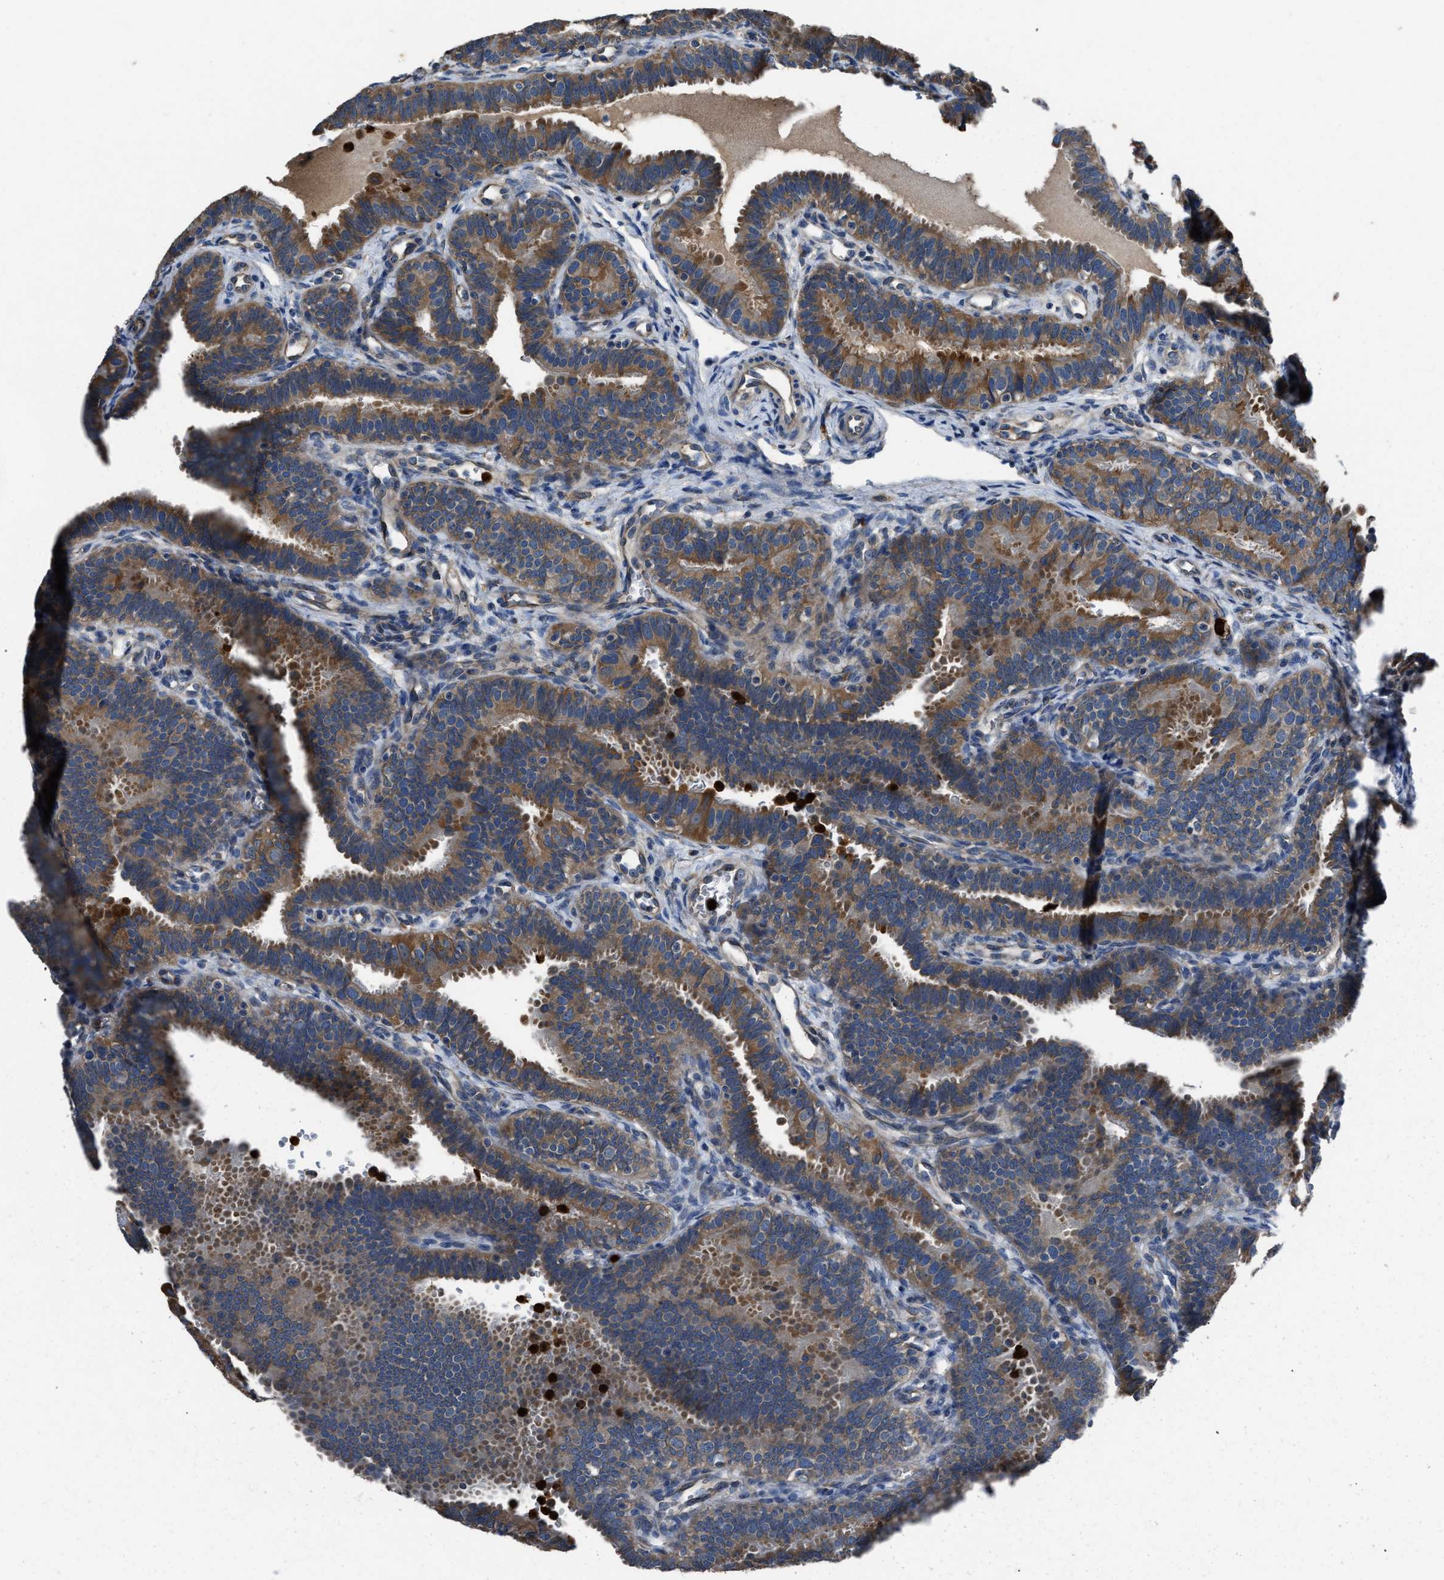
{"staining": {"intensity": "moderate", "quantity": "25%-75%", "location": "cytoplasmic/membranous"}, "tissue": "fallopian tube", "cell_type": "Glandular cells", "image_type": "normal", "snomed": [{"axis": "morphology", "description": "Normal tissue, NOS"}, {"axis": "topography", "description": "Fallopian tube"}, {"axis": "topography", "description": "Placenta"}], "caption": "Unremarkable fallopian tube reveals moderate cytoplasmic/membranous positivity in approximately 25%-75% of glandular cells, visualized by immunohistochemistry.", "gene": "ANGPT1", "patient": {"sex": "female", "age": 34}}